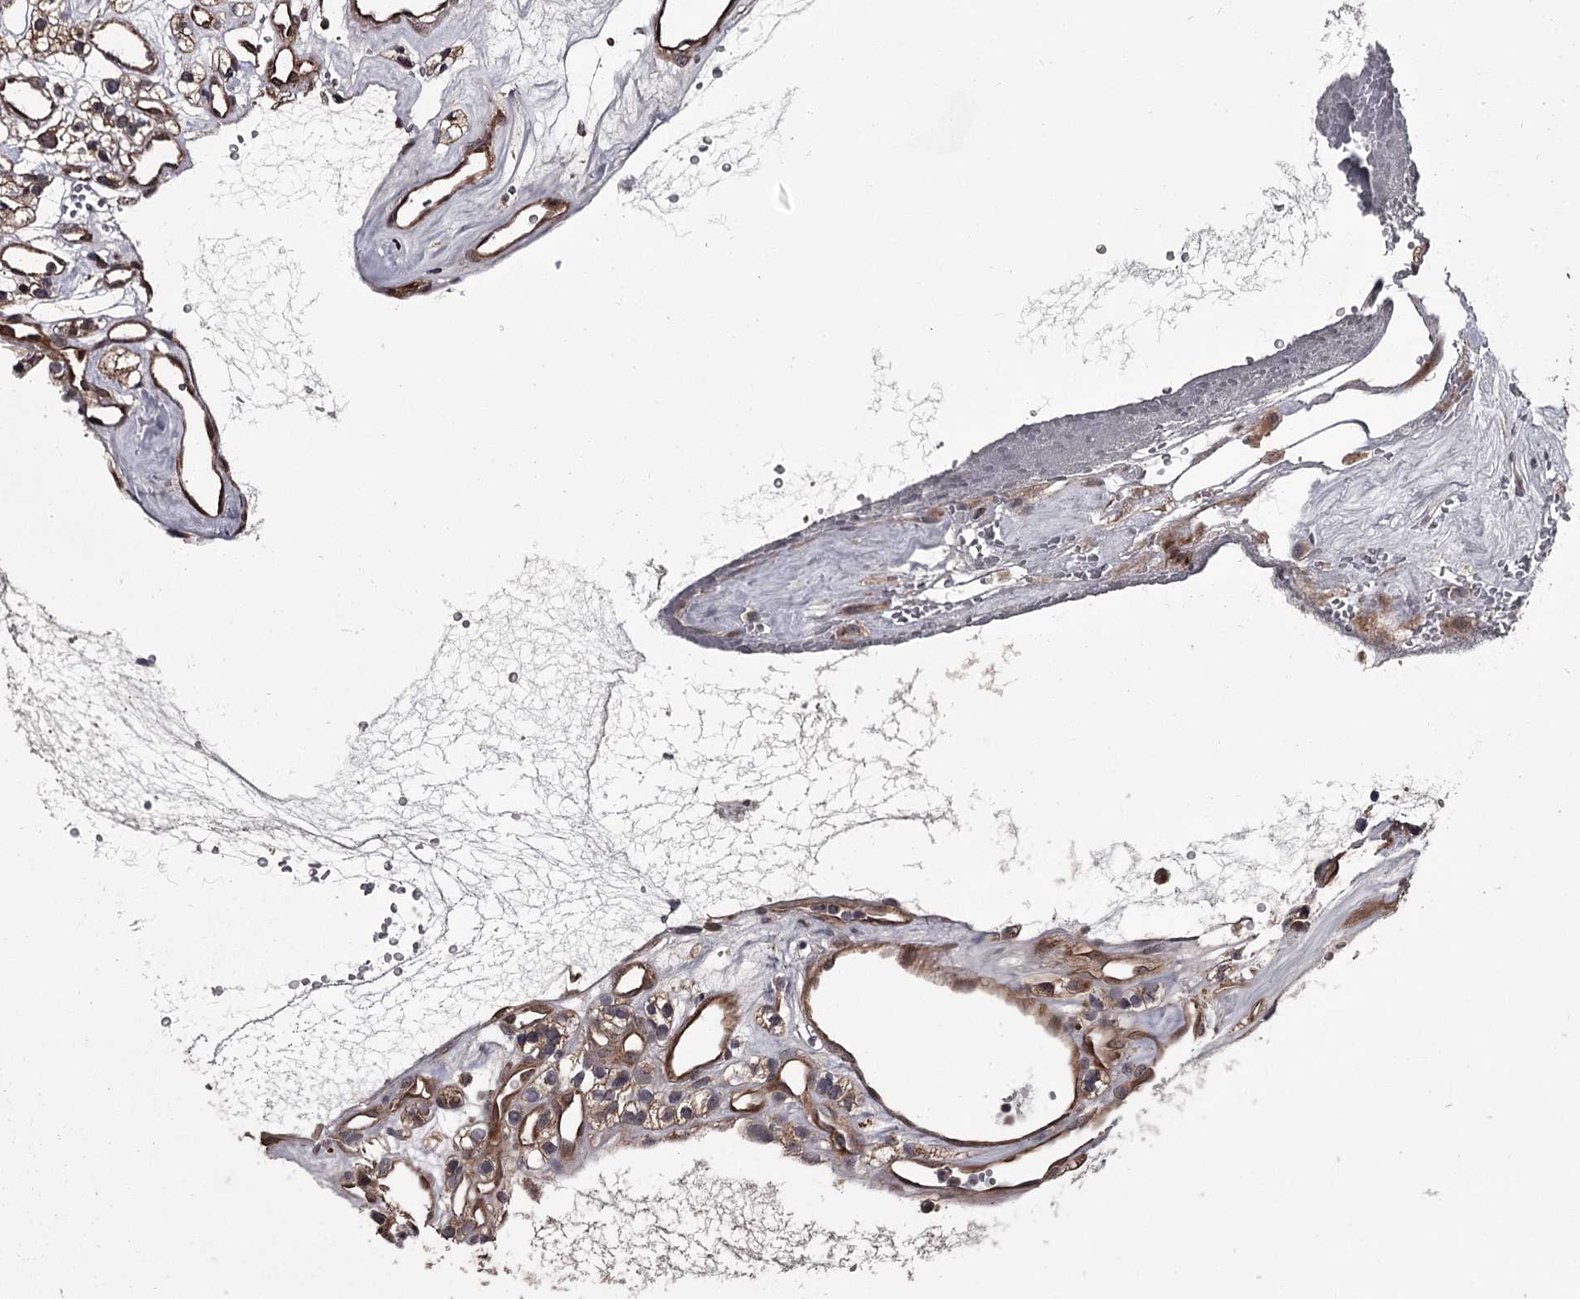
{"staining": {"intensity": "weak", "quantity": ">75%", "location": "cytoplasmic/membranous"}, "tissue": "renal cancer", "cell_type": "Tumor cells", "image_type": "cancer", "snomed": [{"axis": "morphology", "description": "Adenocarcinoma, NOS"}, {"axis": "topography", "description": "Kidney"}], "caption": "Protein staining of renal cancer tissue reveals weak cytoplasmic/membranous expression in approximately >75% of tumor cells. (DAB IHC with brightfield microscopy, high magnification).", "gene": "CDC42EP2", "patient": {"sex": "female", "age": 57}}